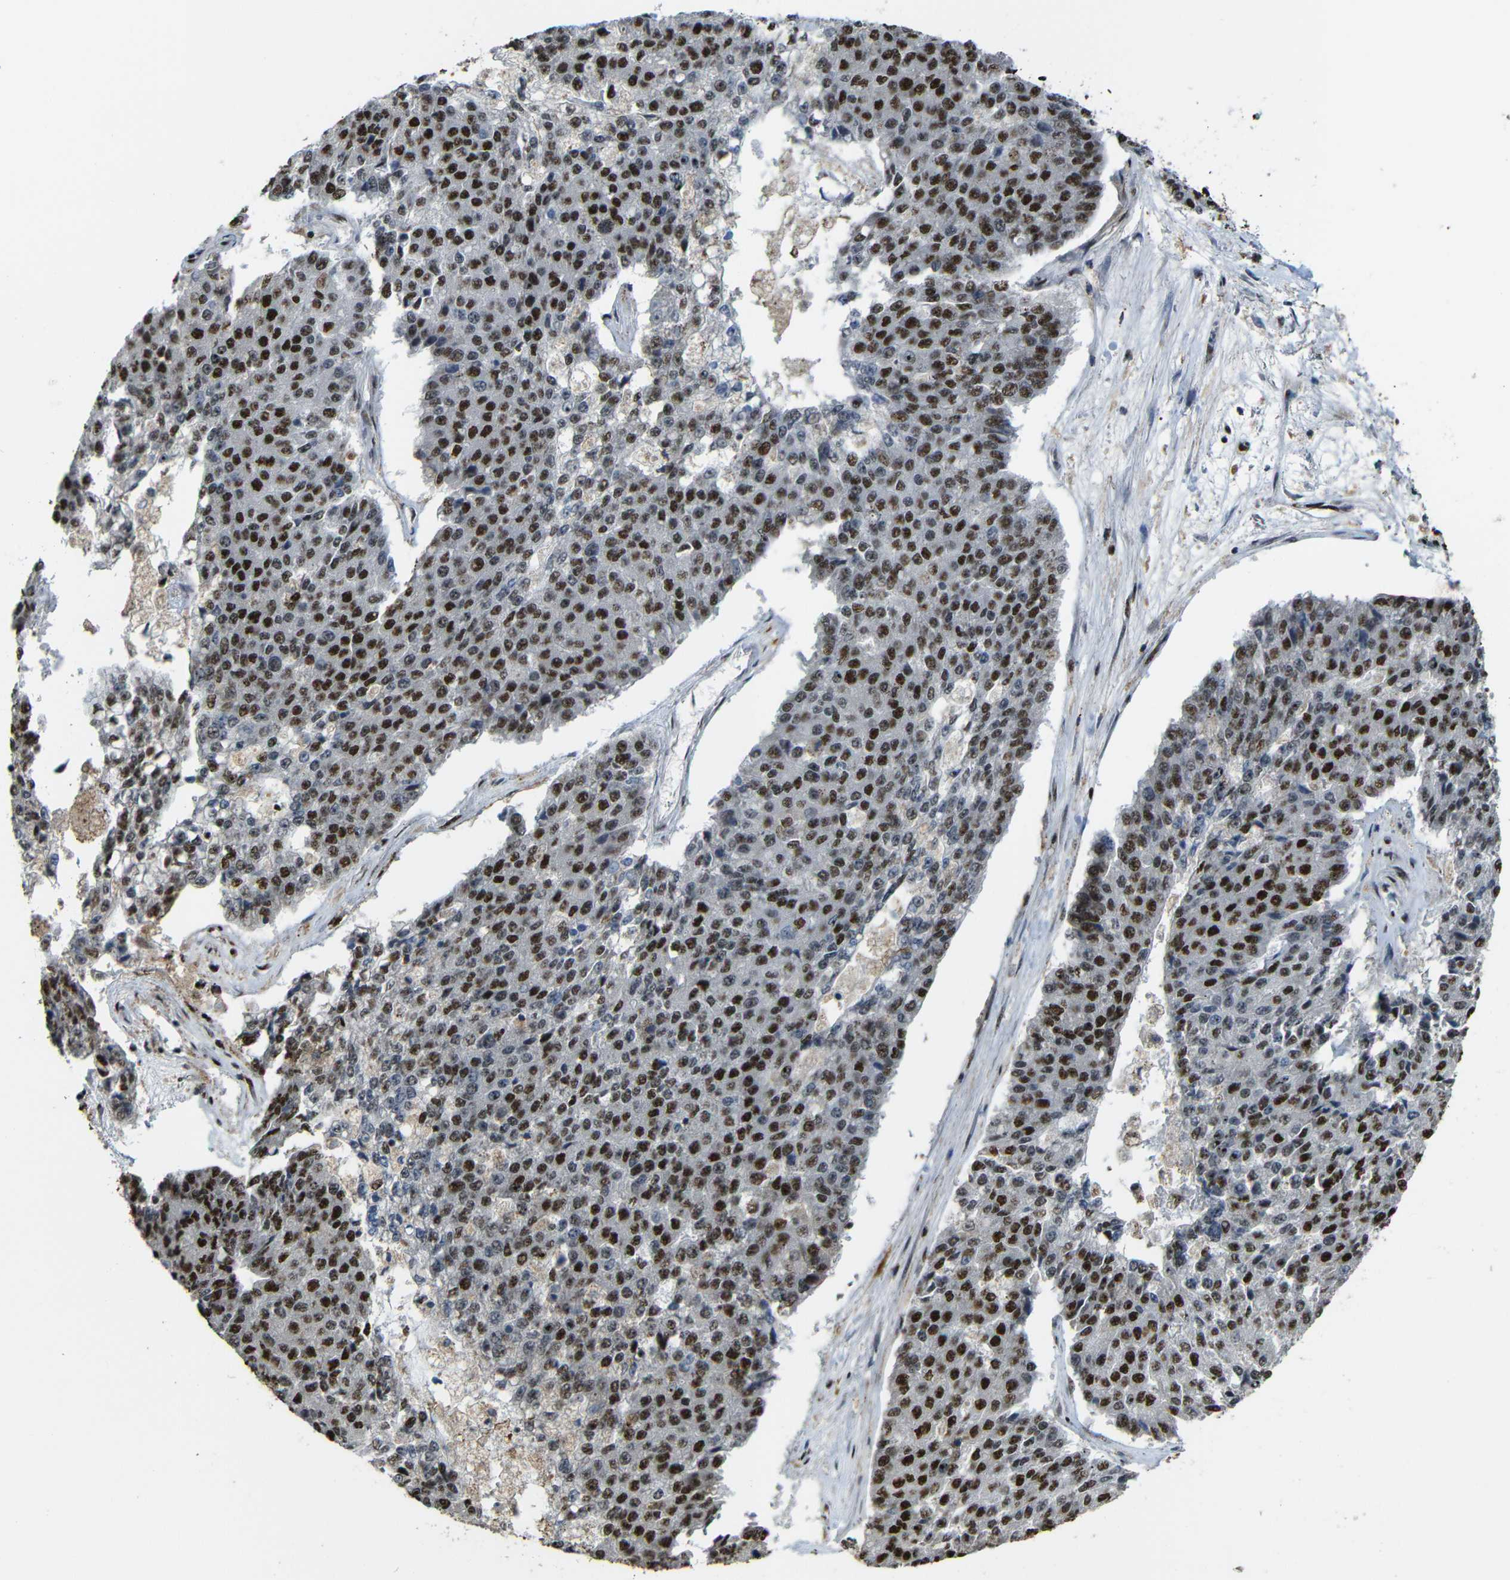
{"staining": {"intensity": "strong", "quantity": ">75%", "location": "nuclear"}, "tissue": "pancreatic cancer", "cell_type": "Tumor cells", "image_type": "cancer", "snomed": [{"axis": "morphology", "description": "Adenocarcinoma, NOS"}, {"axis": "topography", "description": "Pancreas"}], "caption": "Adenocarcinoma (pancreatic) stained for a protein displays strong nuclear positivity in tumor cells.", "gene": "TCF7L2", "patient": {"sex": "male", "age": 50}}